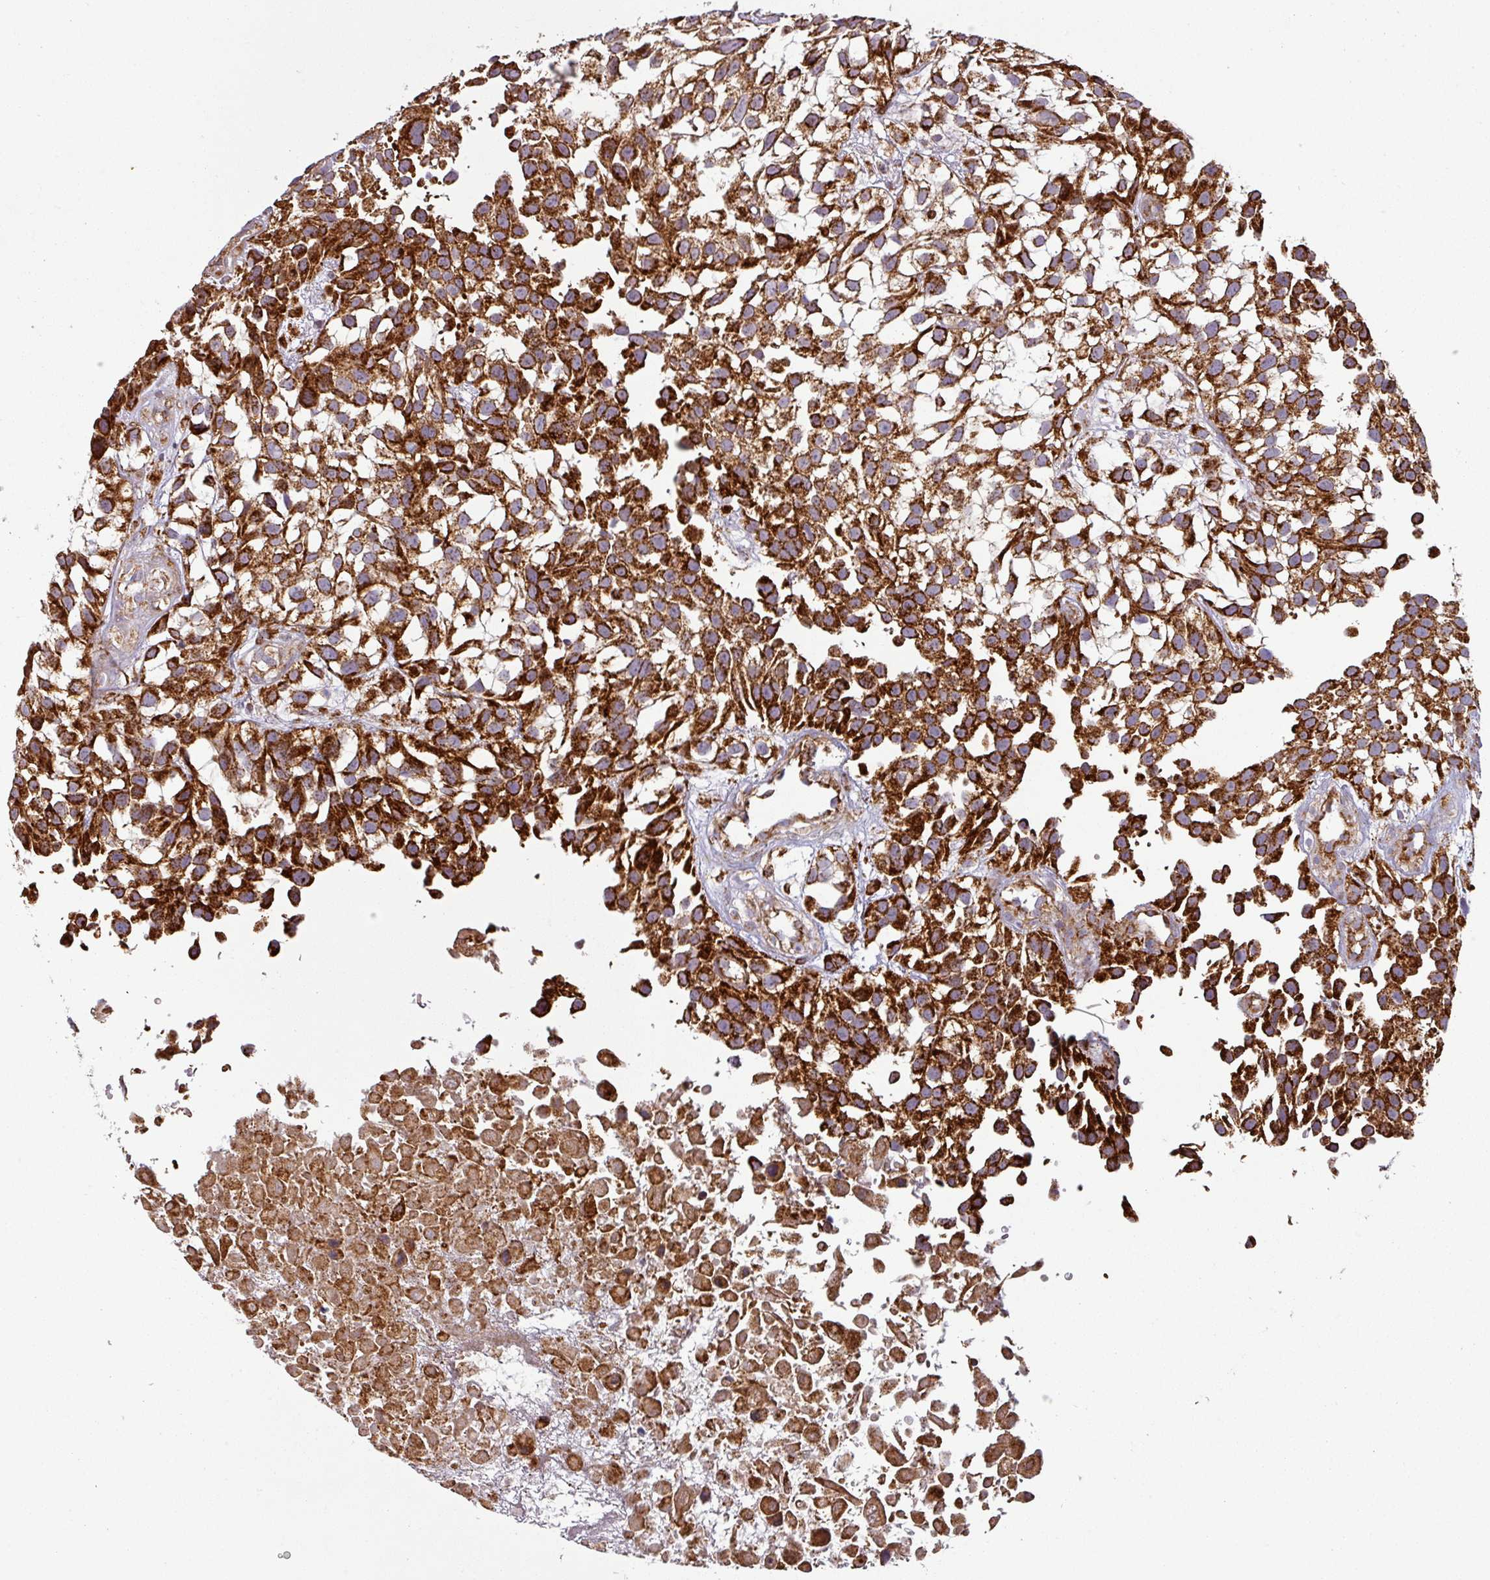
{"staining": {"intensity": "strong", "quantity": ">75%", "location": "cytoplasmic/membranous"}, "tissue": "urothelial cancer", "cell_type": "Tumor cells", "image_type": "cancer", "snomed": [{"axis": "morphology", "description": "Urothelial carcinoma, High grade"}, {"axis": "topography", "description": "Urinary bladder"}], "caption": "DAB immunohistochemical staining of human urothelial cancer exhibits strong cytoplasmic/membranous protein positivity in about >75% of tumor cells.", "gene": "GPD2", "patient": {"sex": "male", "age": 56}}